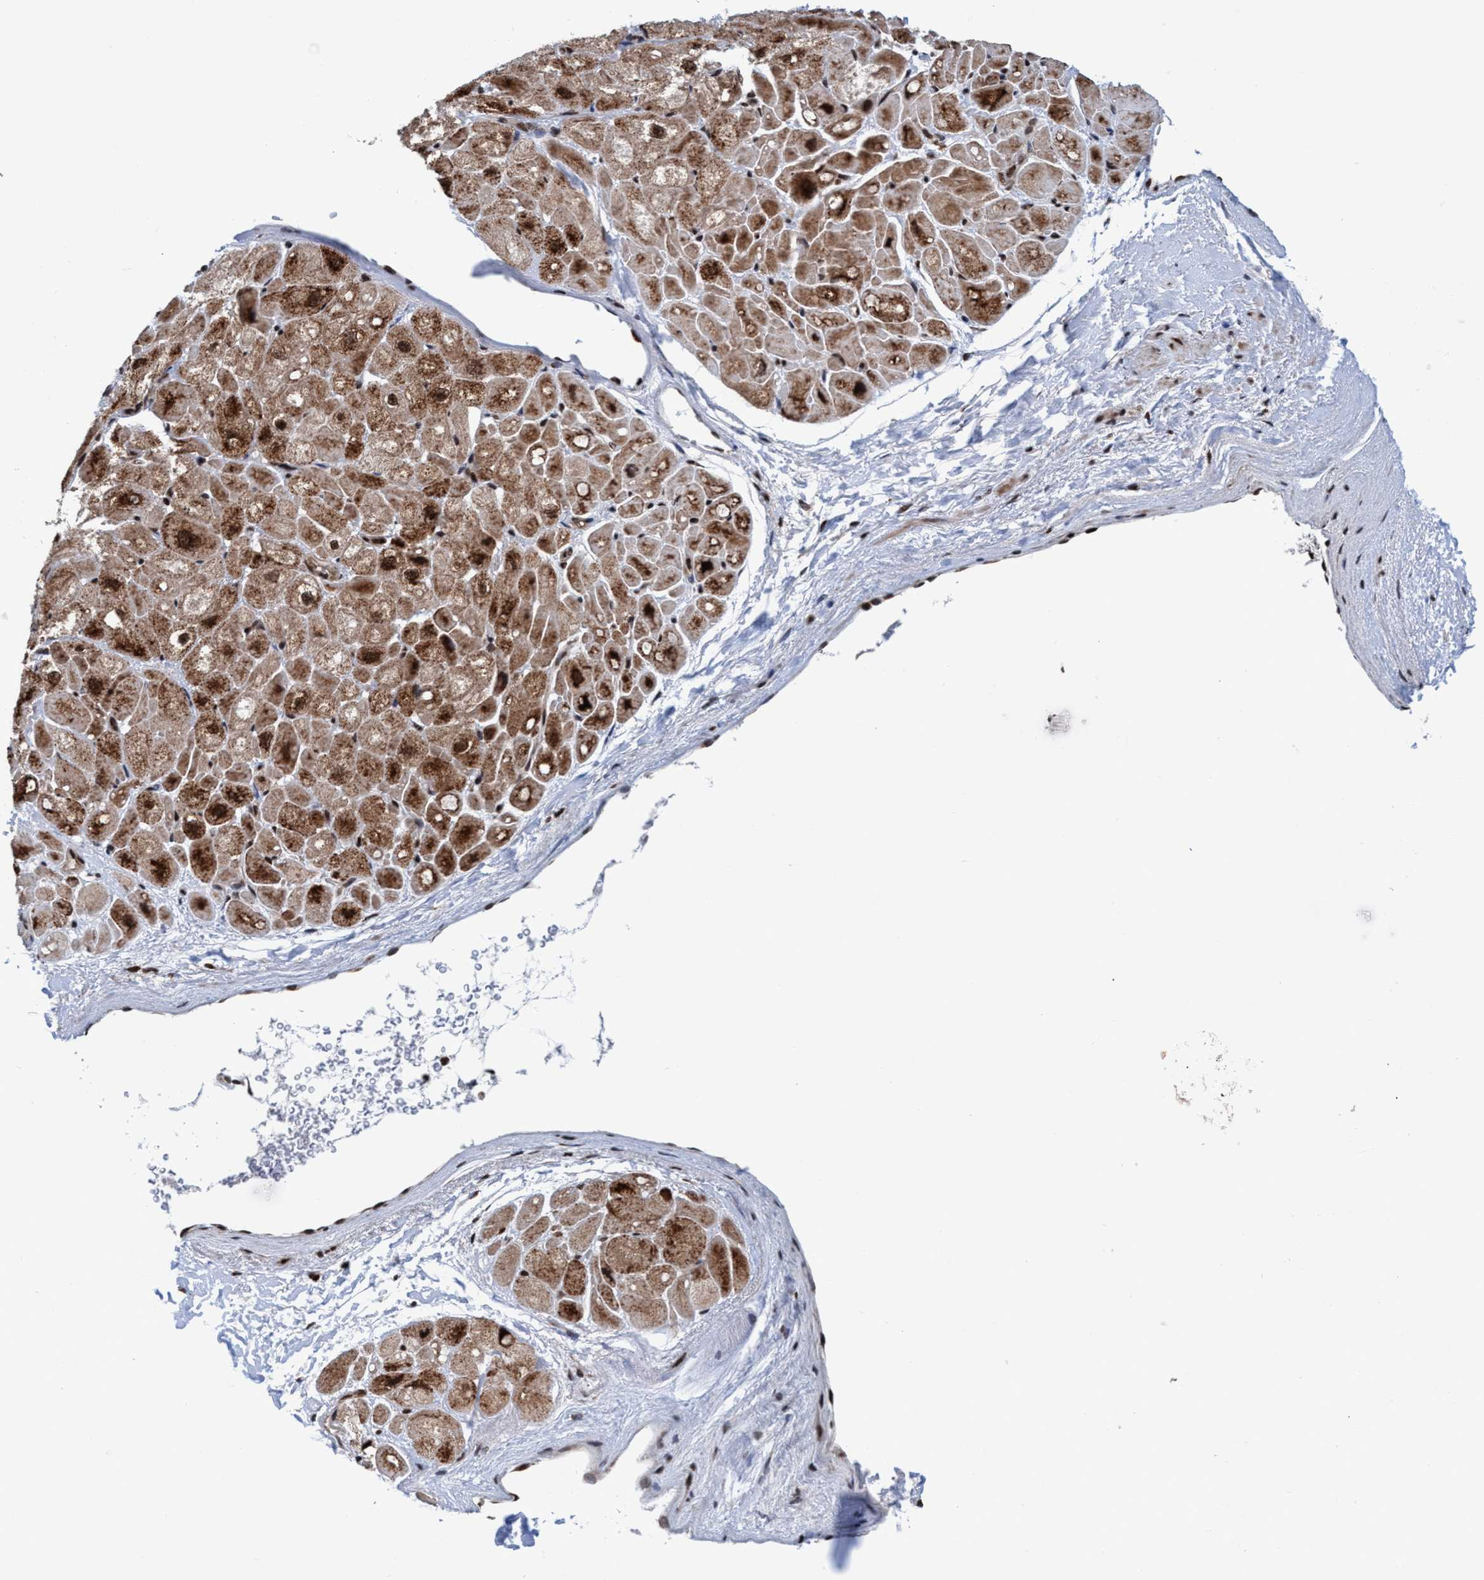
{"staining": {"intensity": "strong", "quantity": ">75%", "location": "cytoplasmic/membranous,nuclear"}, "tissue": "heart muscle", "cell_type": "Cardiomyocytes", "image_type": "normal", "snomed": [{"axis": "morphology", "description": "Normal tissue, NOS"}, {"axis": "topography", "description": "Heart"}], "caption": "Brown immunohistochemical staining in benign heart muscle exhibits strong cytoplasmic/membranous,nuclear positivity in about >75% of cardiomyocytes. (IHC, brightfield microscopy, high magnification).", "gene": "TOPBP1", "patient": {"sex": "male", "age": 49}}